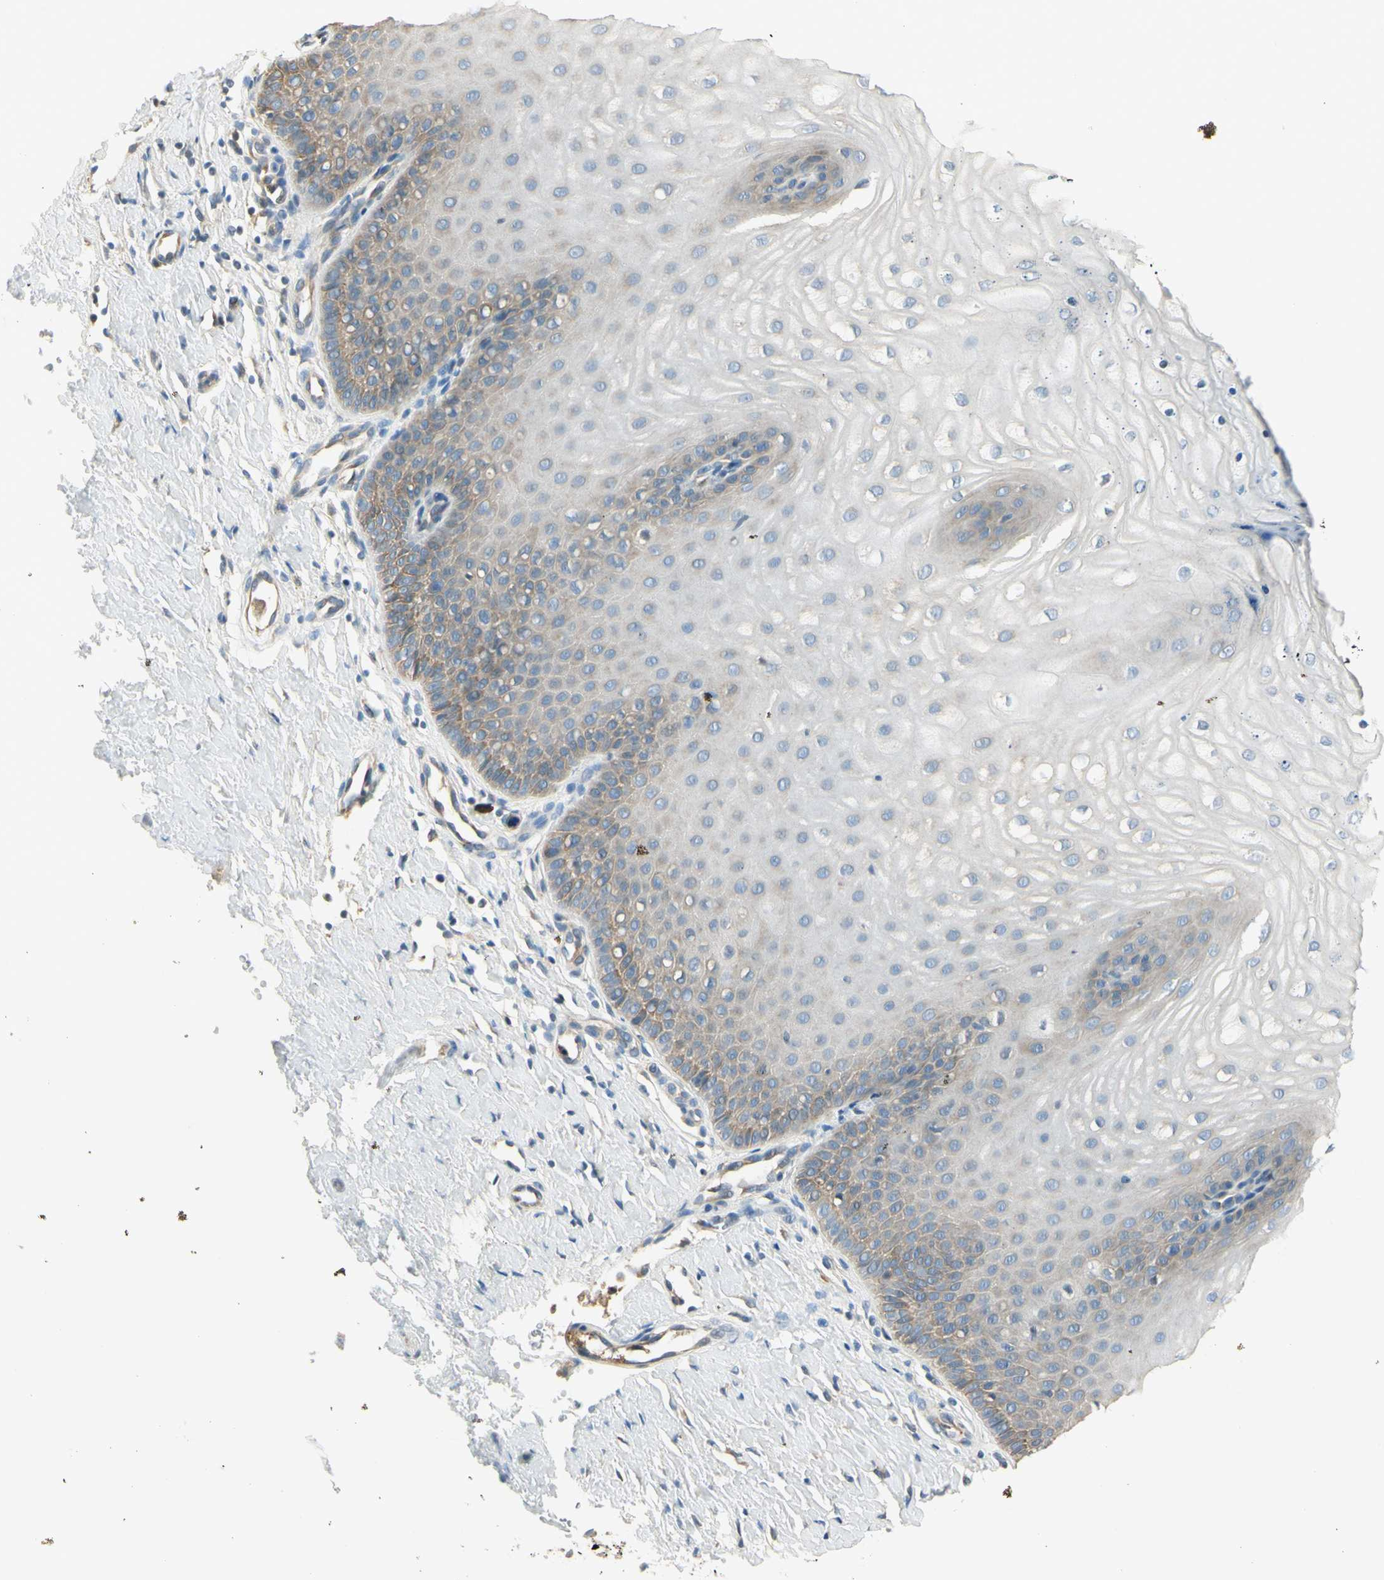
{"staining": {"intensity": "weak", "quantity": ">75%", "location": "cytoplasmic/membranous"}, "tissue": "cervix", "cell_type": "Glandular cells", "image_type": "normal", "snomed": [{"axis": "morphology", "description": "Normal tissue, NOS"}, {"axis": "topography", "description": "Cervix"}], "caption": "Weak cytoplasmic/membranous positivity is present in approximately >75% of glandular cells in unremarkable cervix.", "gene": "IGDCC4", "patient": {"sex": "female", "age": 55}}